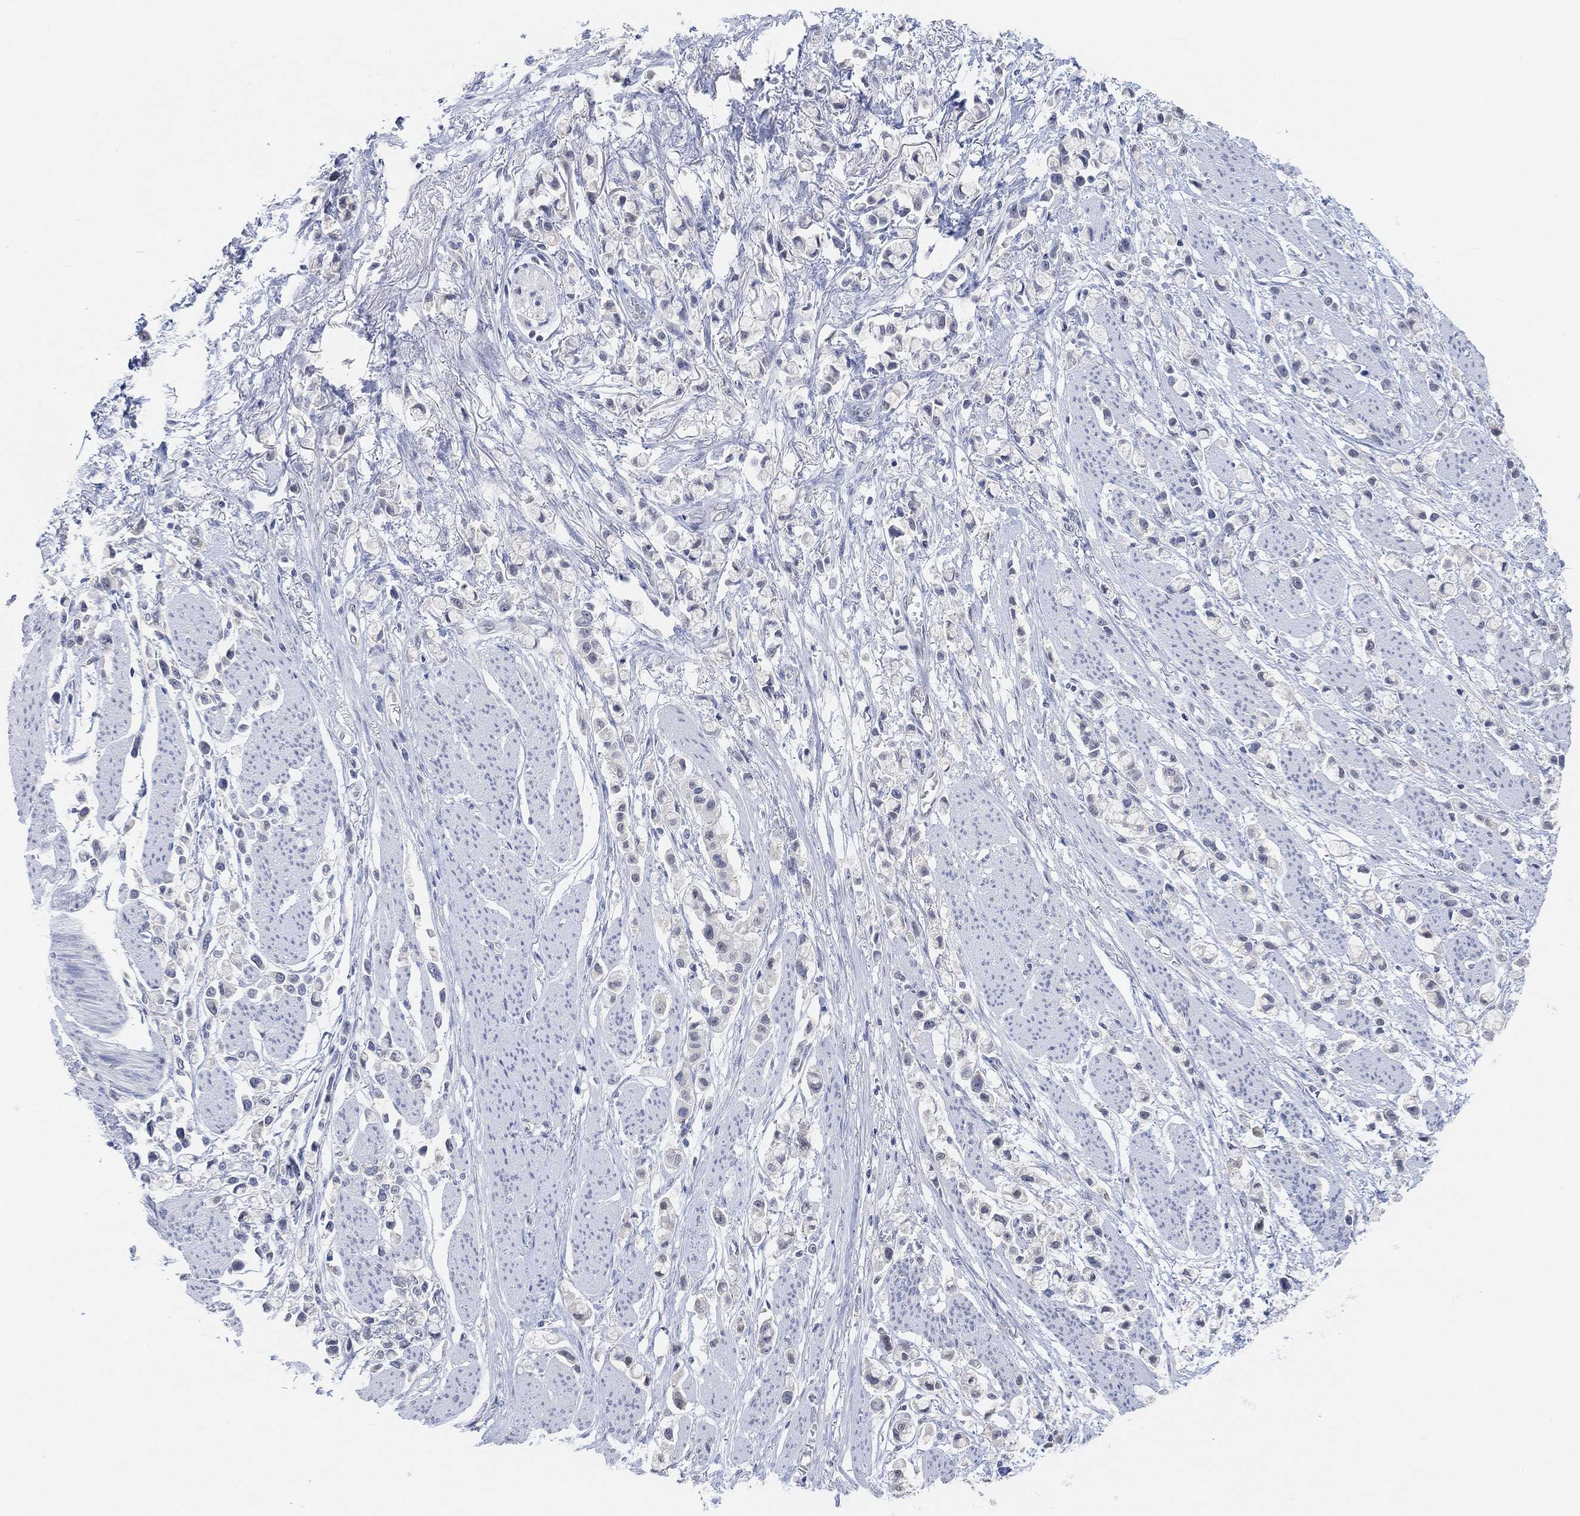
{"staining": {"intensity": "negative", "quantity": "none", "location": "none"}, "tissue": "stomach cancer", "cell_type": "Tumor cells", "image_type": "cancer", "snomed": [{"axis": "morphology", "description": "Adenocarcinoma, NOS"}, {"axis": "topography", "description": "Stomach"}], "caption": "Immunohistochemistry (IHC) photomicrograph of neoplastic tissue: human stomach cancer (adenocarcinoma) stained with DAB (3,3'-diaminobenzidine) reveals no significant protein positivity in tumor cells. (DAB immunohistochemistry, high magnification).", "gene": "MUC1", "patient": {"sex": "female", "age": 81}}